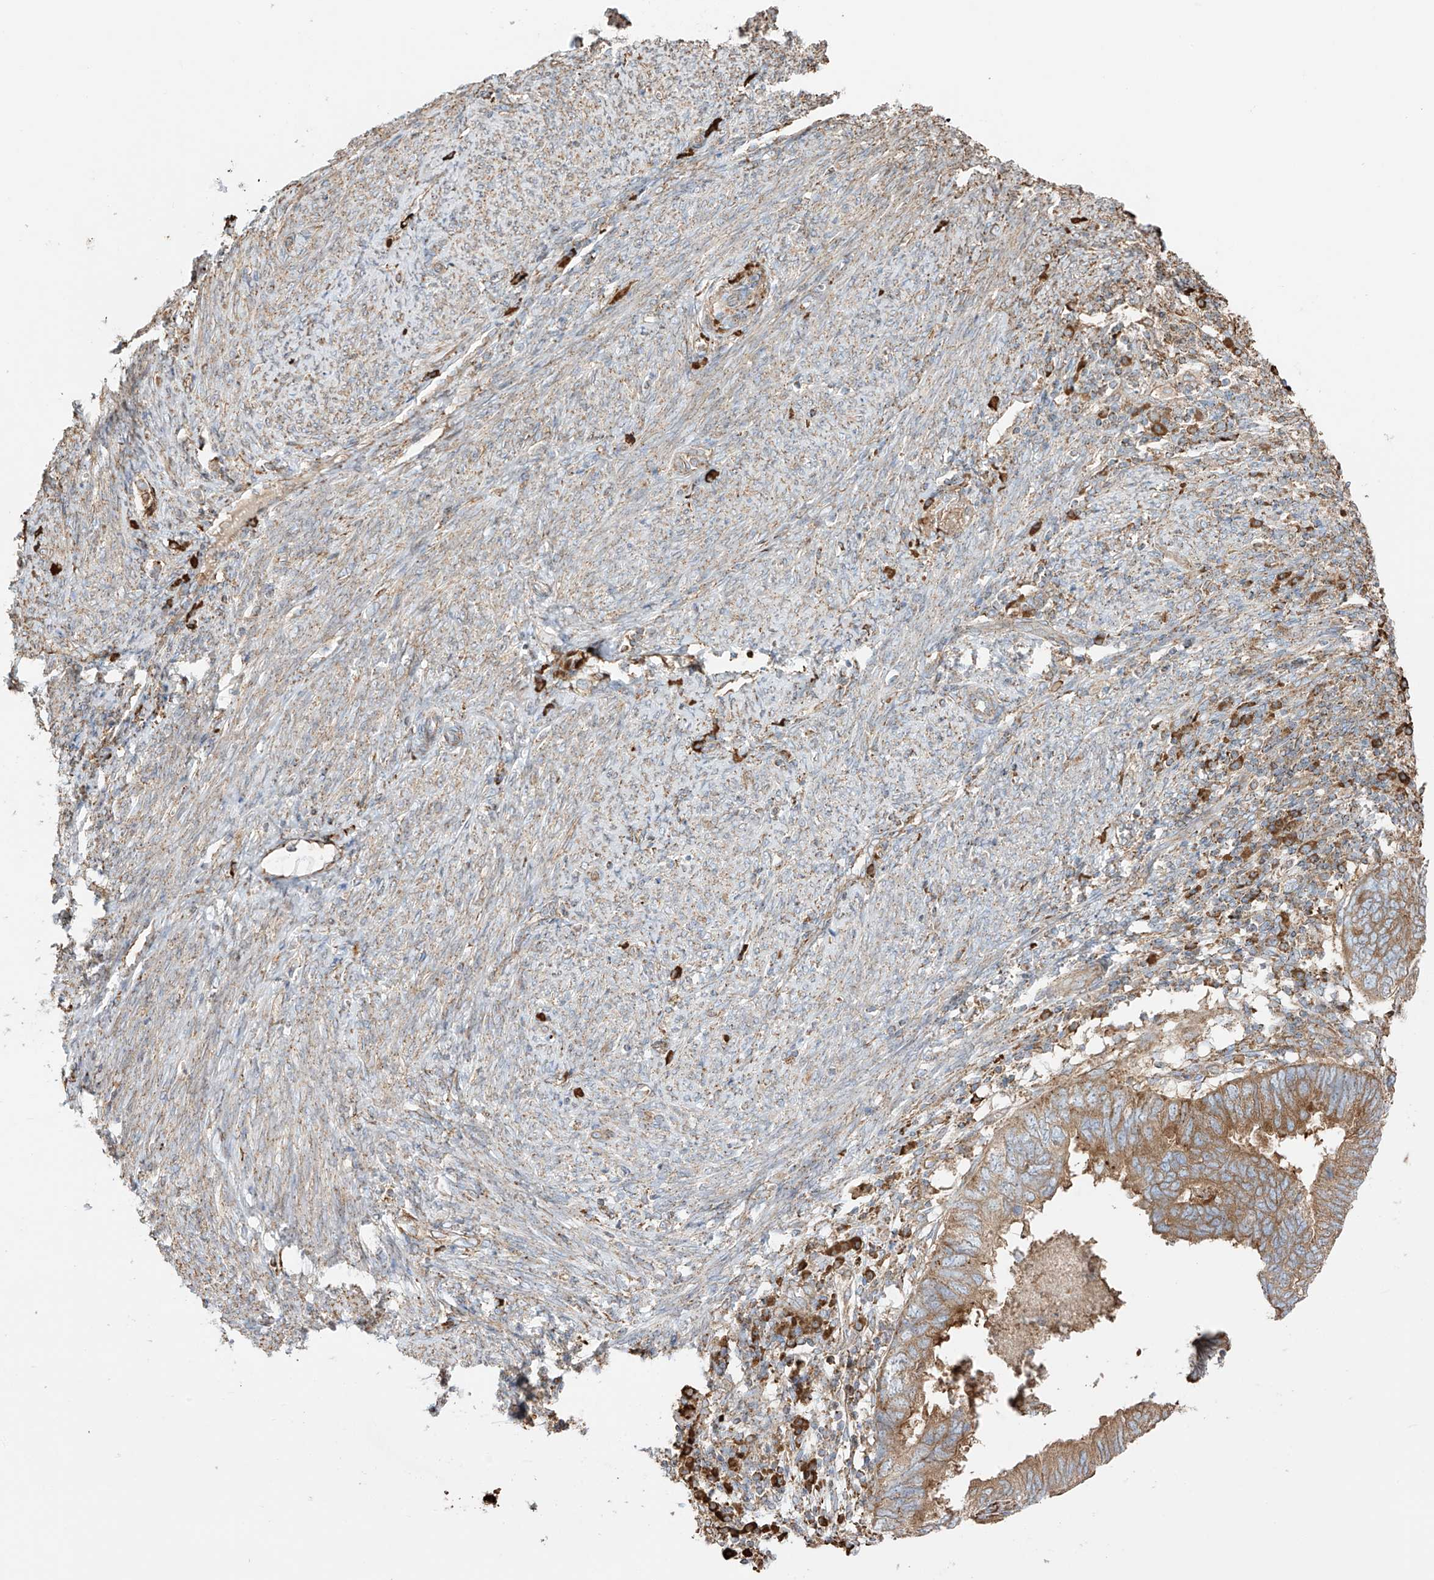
{"staining": {"intensity": "strong", "quantity": ">75%", "location": "cytoplasmic/membranous"}, "tissue": "endometrial cancer", "cell_type": "Tumor cells", "image_type": "cancer", "snomed": [{"axis": "morphology", "description": "Adenocarcinoma, NOS"}, {"axis": "topography", "description": "Uterus"}], "caption": "Human endometrial cancer stained for a protein (brown) shows strong cytoplasmic/membranous positive positivity in about >75% of tumor cells.", "gene": "XKR3", "patient": {"sex": "female", "age": 77}}